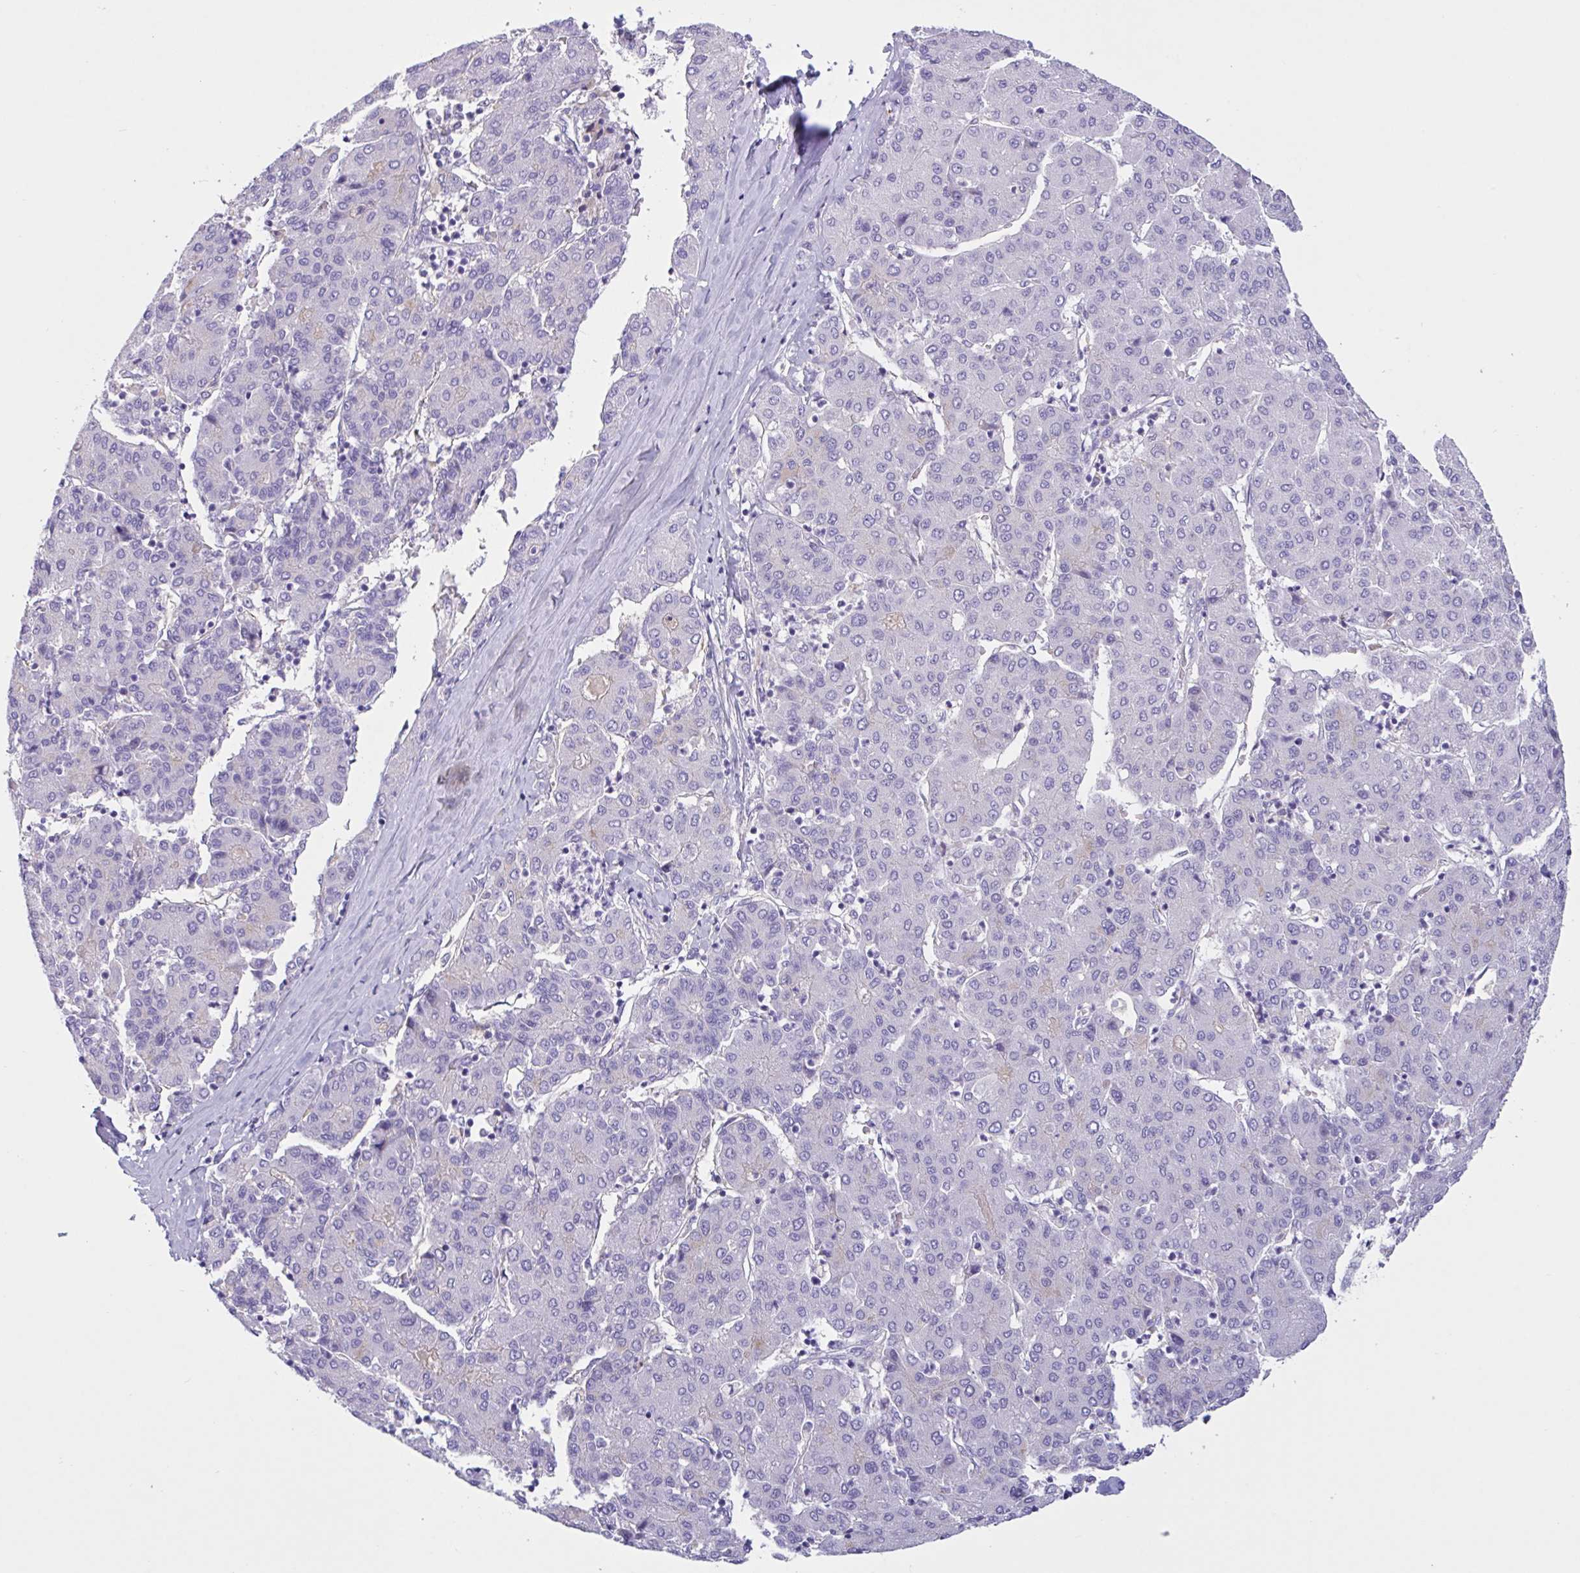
{"staining": {"intensity": "negative", "quantity": "none", "location": "none"}, "tissue": "liver cancer", "cell_type": "Tumor cells", "image_type": "cancer", "snomed": [{"axis": "morphology", "description": "Carcinoma, Hepatocellular, NOS"}, {"axis": "topography", "description": "Liver"}], "caption": "Liver hepatocellular carcinoma was stained to show a protein in brown. There is no significant expression in tumor cells.", "gene": "RPL22L1", "patient": {"sex": "male", "age": 65}}